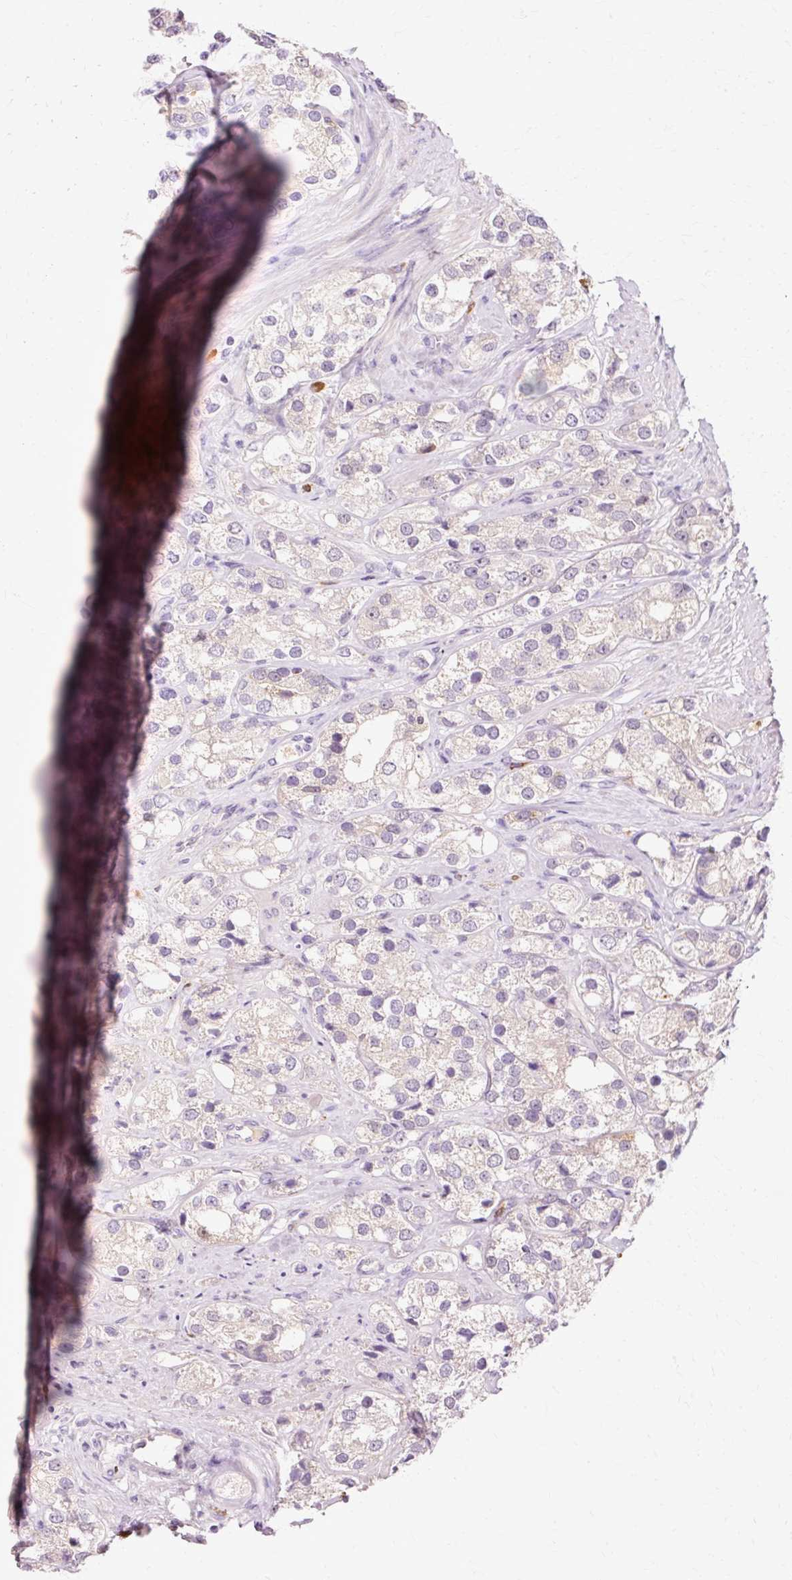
{"staining": {"intensity": "negative", "quantity": "none", "location": "none"}, "tissue": "prostate cancer", "cell_type": "Tumor cells", "image_type": "cancer", "snomed": [{"axis": "morphology", "description": "Adenocarcinoma, NOS"}, {"axis": "topography", "description": "Prostate"}], "caption": "IHC histopathology image of neoplastic tissue: human prostate cancer (adenocarcinoma) stained with DAB shows no significant protein staining in tumor cells.", "gene": "VN1R2", "patient": {"sex": "male", "age": 79}}